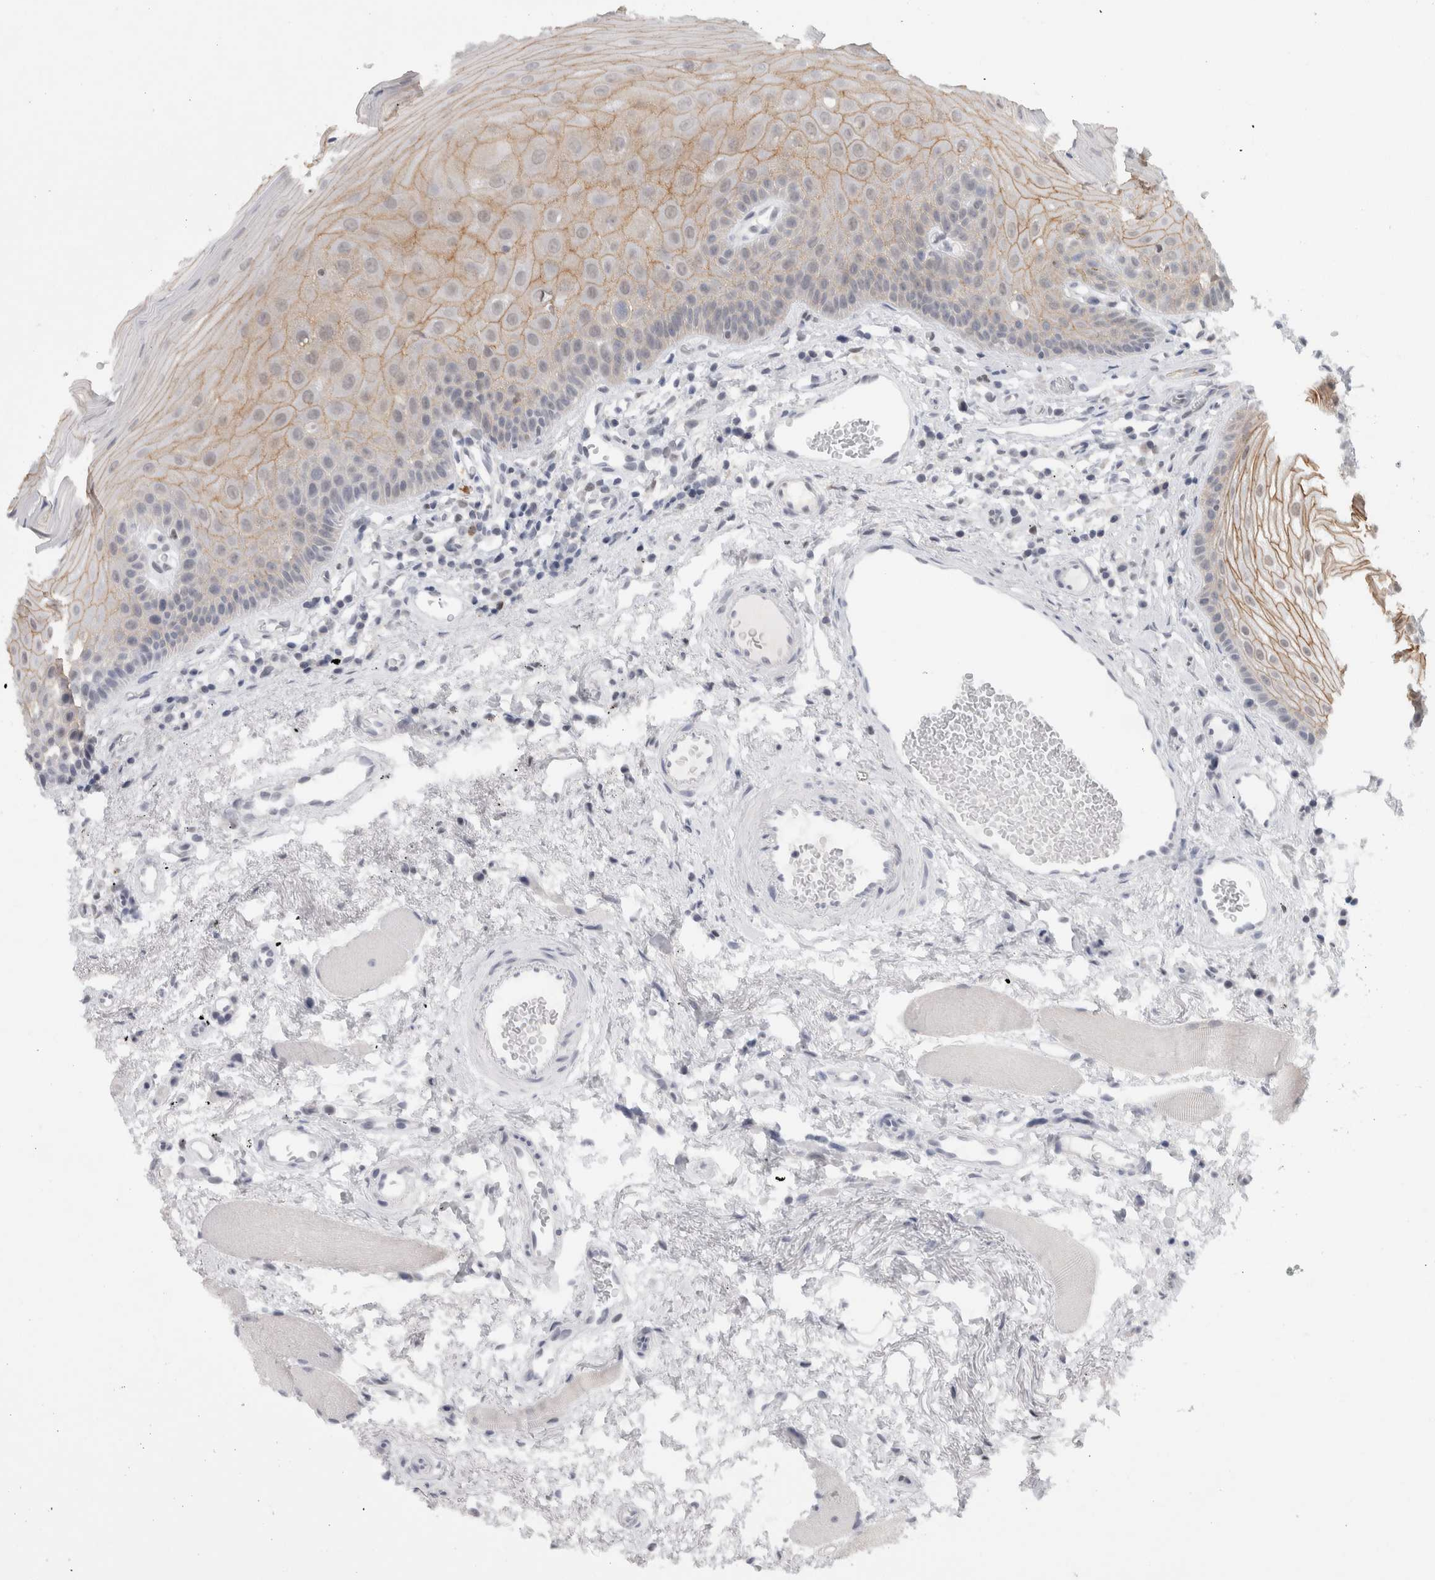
{"staining": {"intensity": "moderate", "quantity": ">75%", "location": "cytoplasmic/membranous"}, "tissue": "oral mucosa", "cell_type": "Squamous epithelial cells", "image_type": "normal", "snomed": [{"axis": "morphology", "description": "Normal tissue, NOS"}, {"axis": "topography", "description": "Skeletal muscle"}, {"axis": "topography", "description": "Oral tissue"}, {"axis": "topography", "description": "Peripheral nerve tissue"}], "caption": "Immunohistochemistry (IHC) (DAB (3,3'-diaminobenzidine)) staining of benign human oral mucosa reveals moderate cytoplasmic/membranous protein staining in about >75% of squamous epithelial cells.", "gene": "NIPA1", "patient": {"sex": "female", "age": 84}}